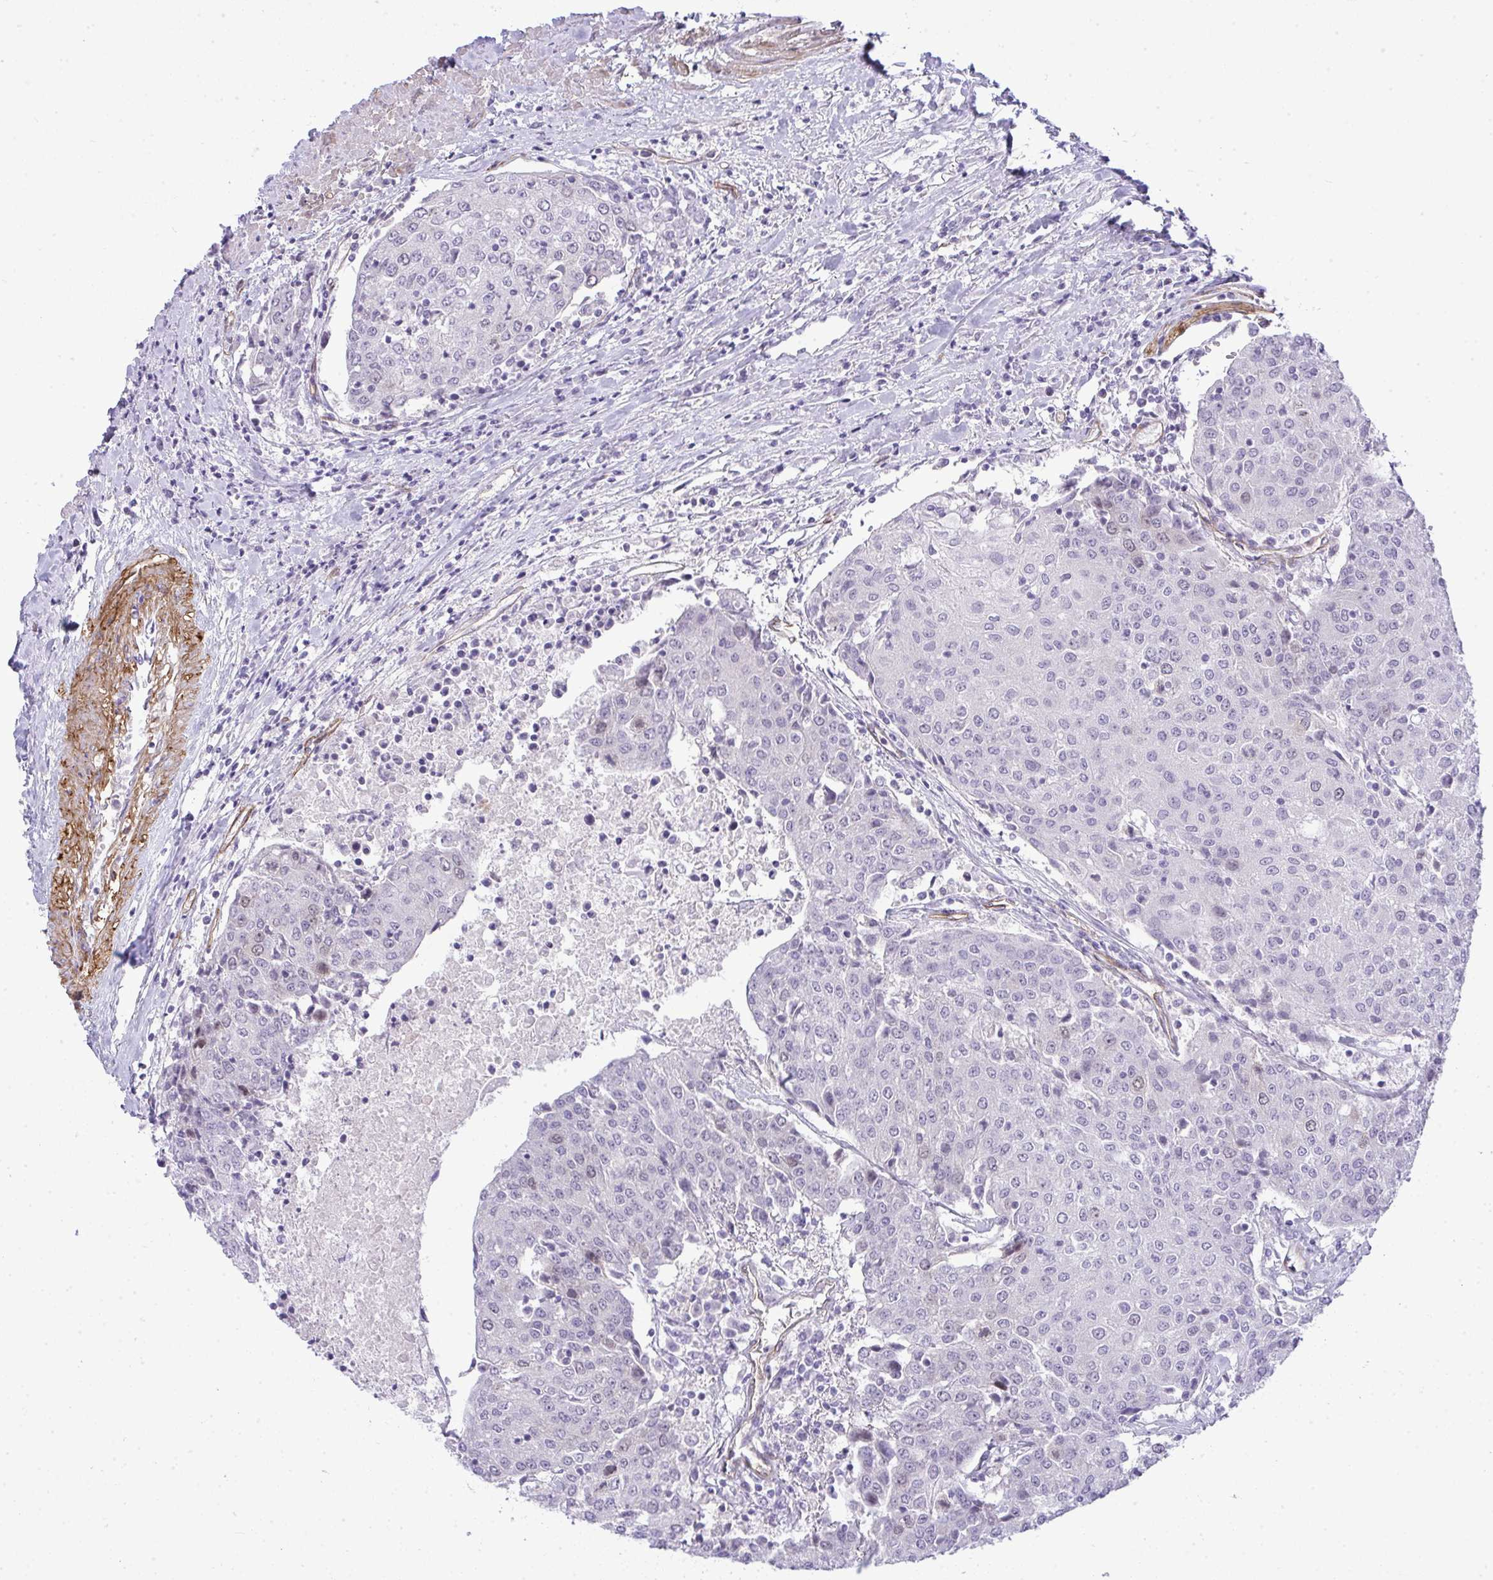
{"staining": {"intensity": "negative", "quantity": "none", "location": "none"}, "tissue": "urothelial cancer", "cell_type": "Tumor cells", "image_type": "cancer", "snomed": [{"axis": "morphology", "description": "Urothelial carcinoma, High grade"}, {"axis": "topography", "description": "Urinary bladder"}], "caption": "IHC micrograph of neoplastic tissue: human urothelial carcinoma (high-grade) stained with DAB (3,3'-diaminobenzidine) reveals no significant protein positivity in tumor cells.", "gene": "UBE2S", "patient": {"sex": "female", "age": 85}}